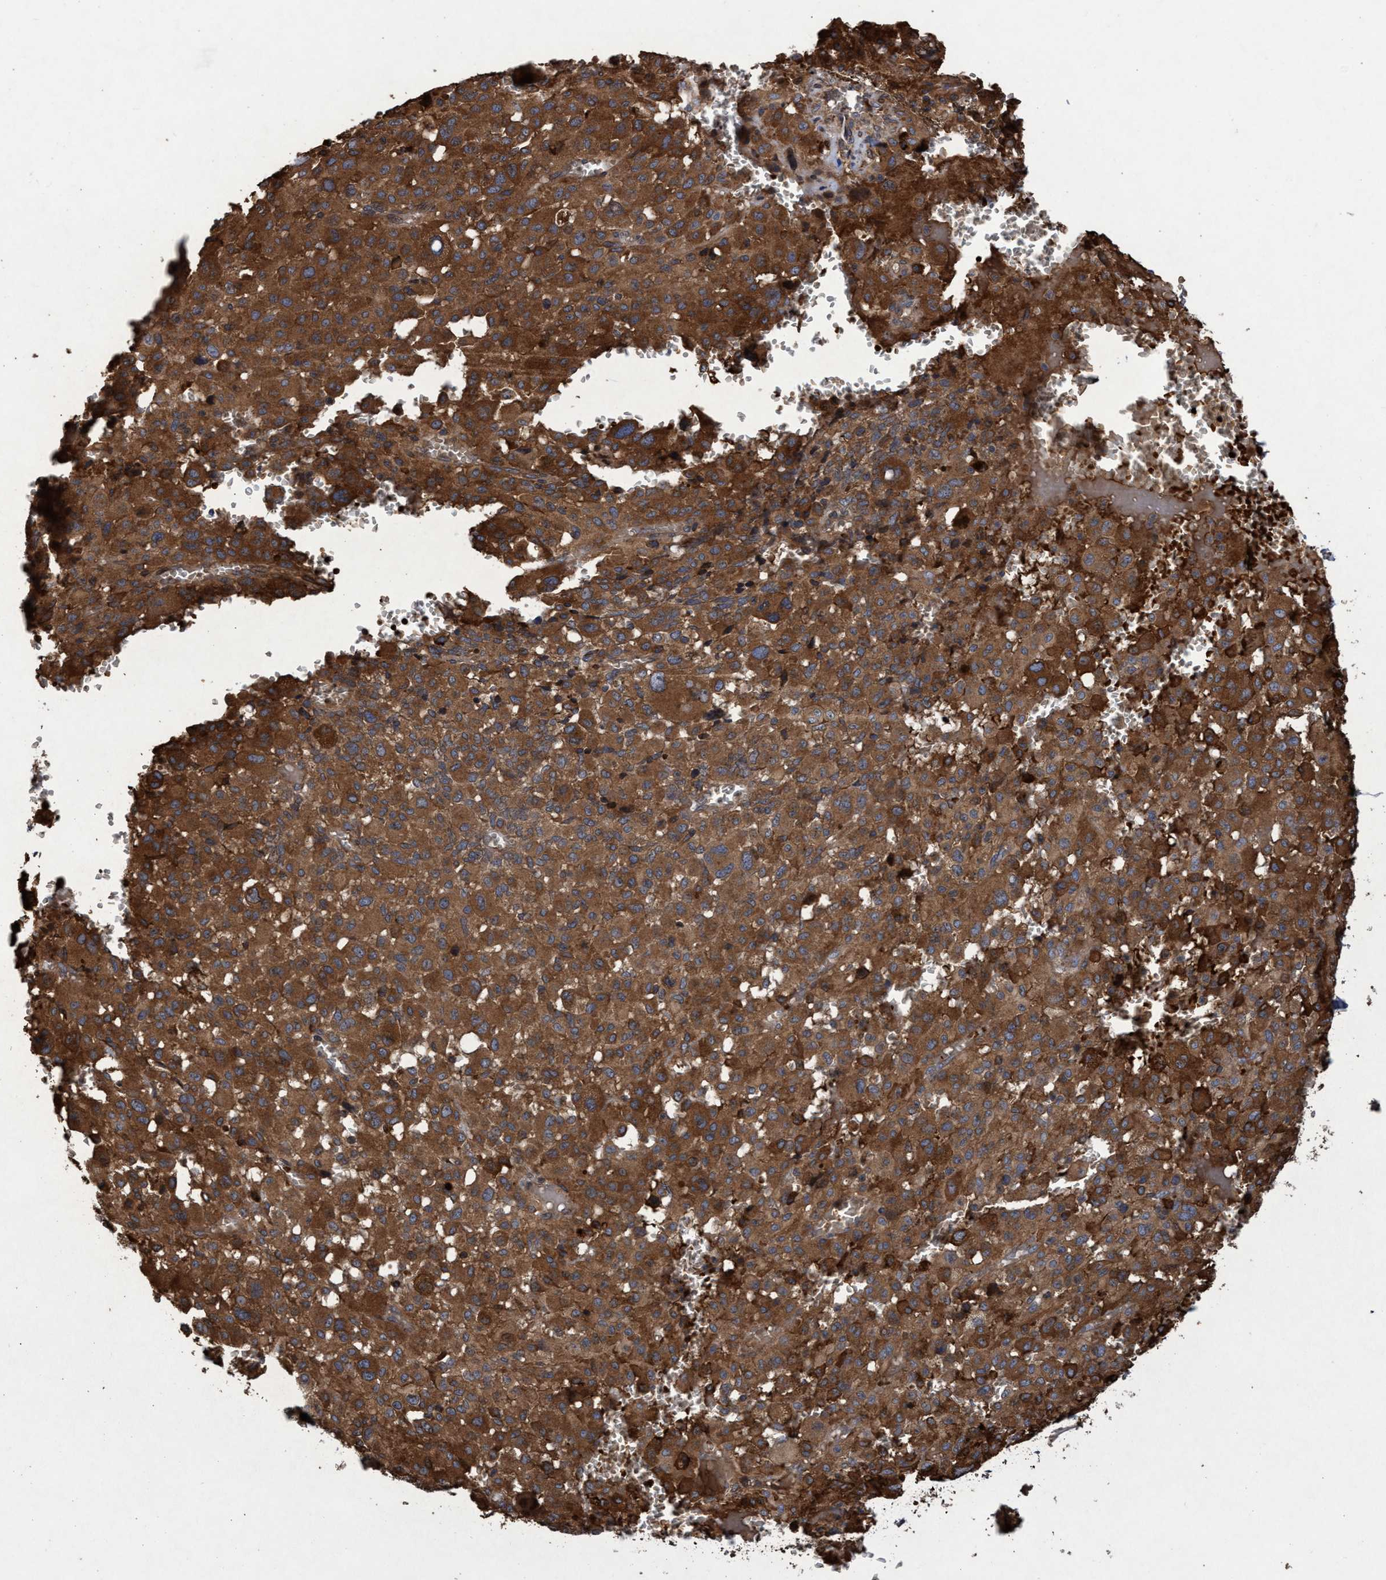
{"staining": {"intensity": "strong", "quantity": ">75%", "location": "cytoplasmic/membranous"}, "tissue": "melanoma", "cell_type": "Tumor cells", "image_type": "cancer", "snomed": [{"axis": "morphology", "description": "Malignant melanoma, Metastatic site"}, {"axis": "topography", "description": "Skin"}], "caption": "An image showing strong cytoplasmic/membranous positivity in about >75% of tumor cells in melanoma, as visualized by brown immunohistochemical staining.", "gene": "CHMP6", "patient": {"sex": "female", "age": 74}}